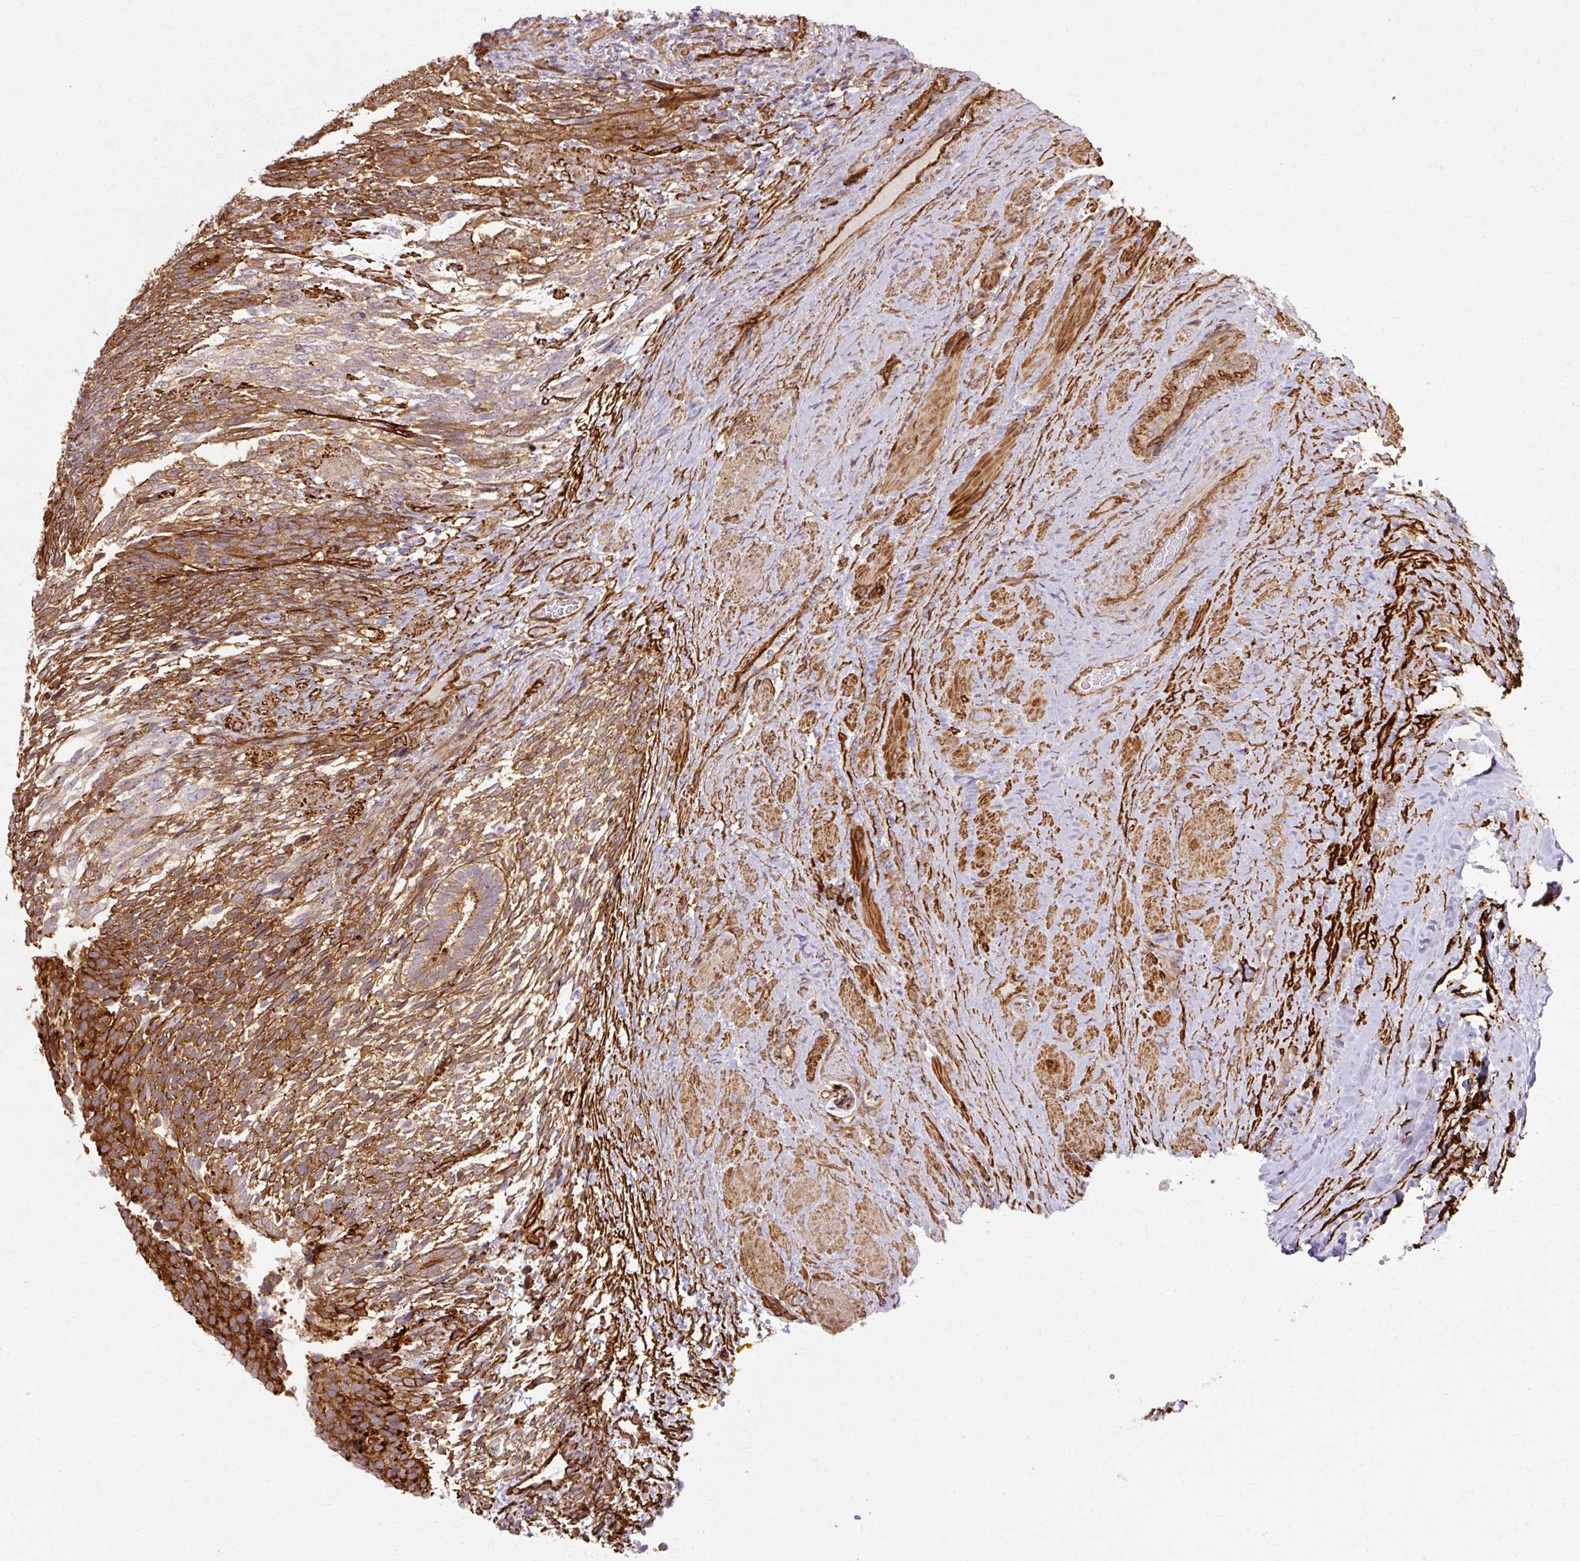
{"staining": {"intensity": "strong", "quantity": "<25%", "location": "cytoplasmic/membranous"}, "tissue": "testis cancer", "cell_type": "Tumor cells", "image_type": "cancer", "snomed": [{"axis": "morphology", "description": "Carcinoma, Embryonal, NOS"}, {"axis": "topography", "description": "Testis"}], "caption": "Strong cytoplasmic/membranous staining is identified in about <25% of tumor cells in testis cancer.", "gene": "CNN3", "patient": {"sex": "male", "age": 23}}